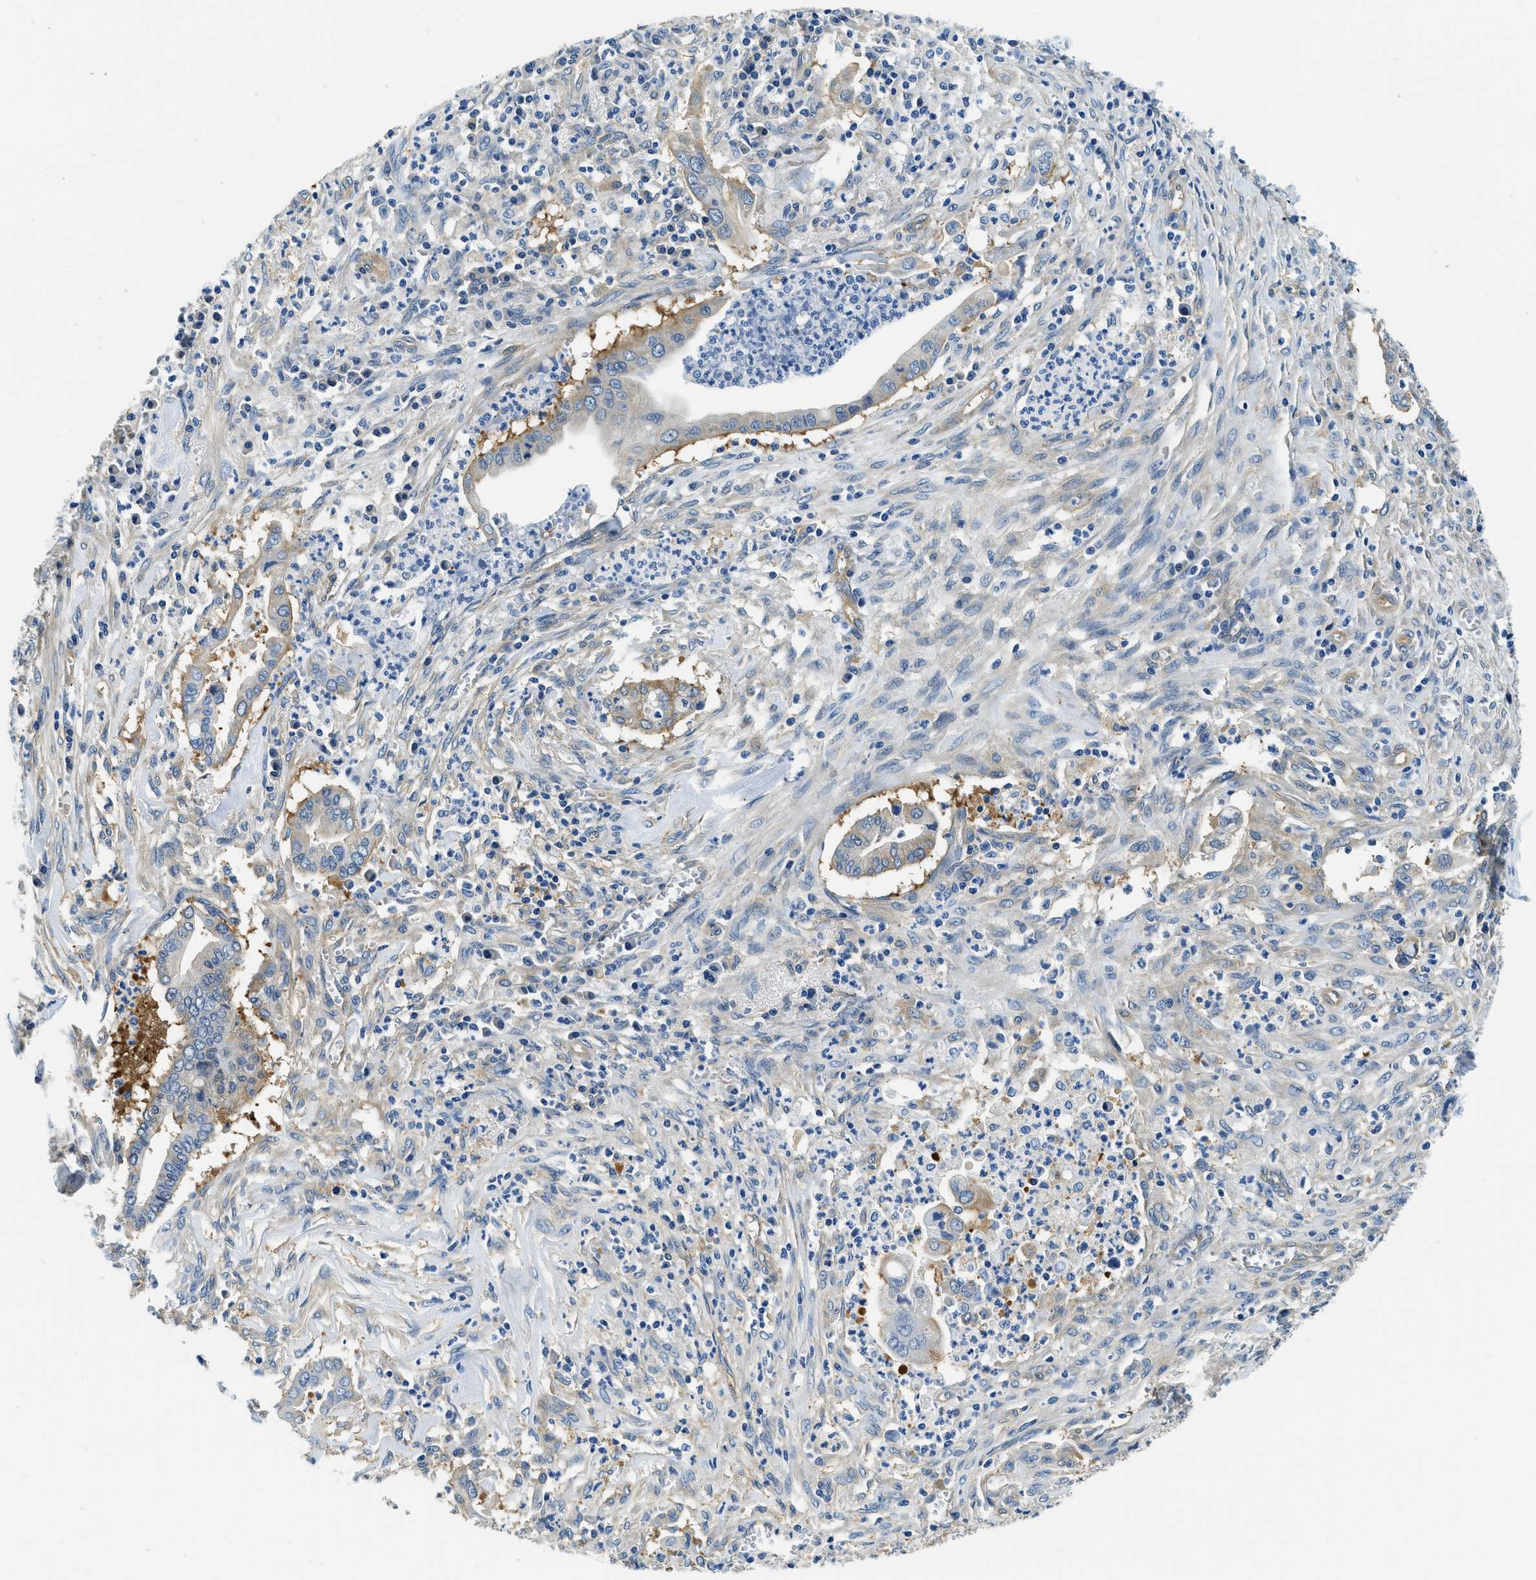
{"staining": {"intensity": "moderate", "quantity": "25%-75%", "location": "cytoplasmic/membranous"}, "tissue": "cervical cancer", "cell_type": "Tumor cells", "image_type": "cancer", "snomed": [{"axis": "morphology", "description": "Adenocarcinoma, NOS"}, {"axis": "topography", "description": "Cervix"}], "caption": "A medium amount of moderate cytoplasmic/membranous staining is appreciated in about 25%-75% of tumor cells in adenocarcinoma (cervical) tissue.", "gene": "TWF1", "patient": {"sex": "female", "age": 44}}